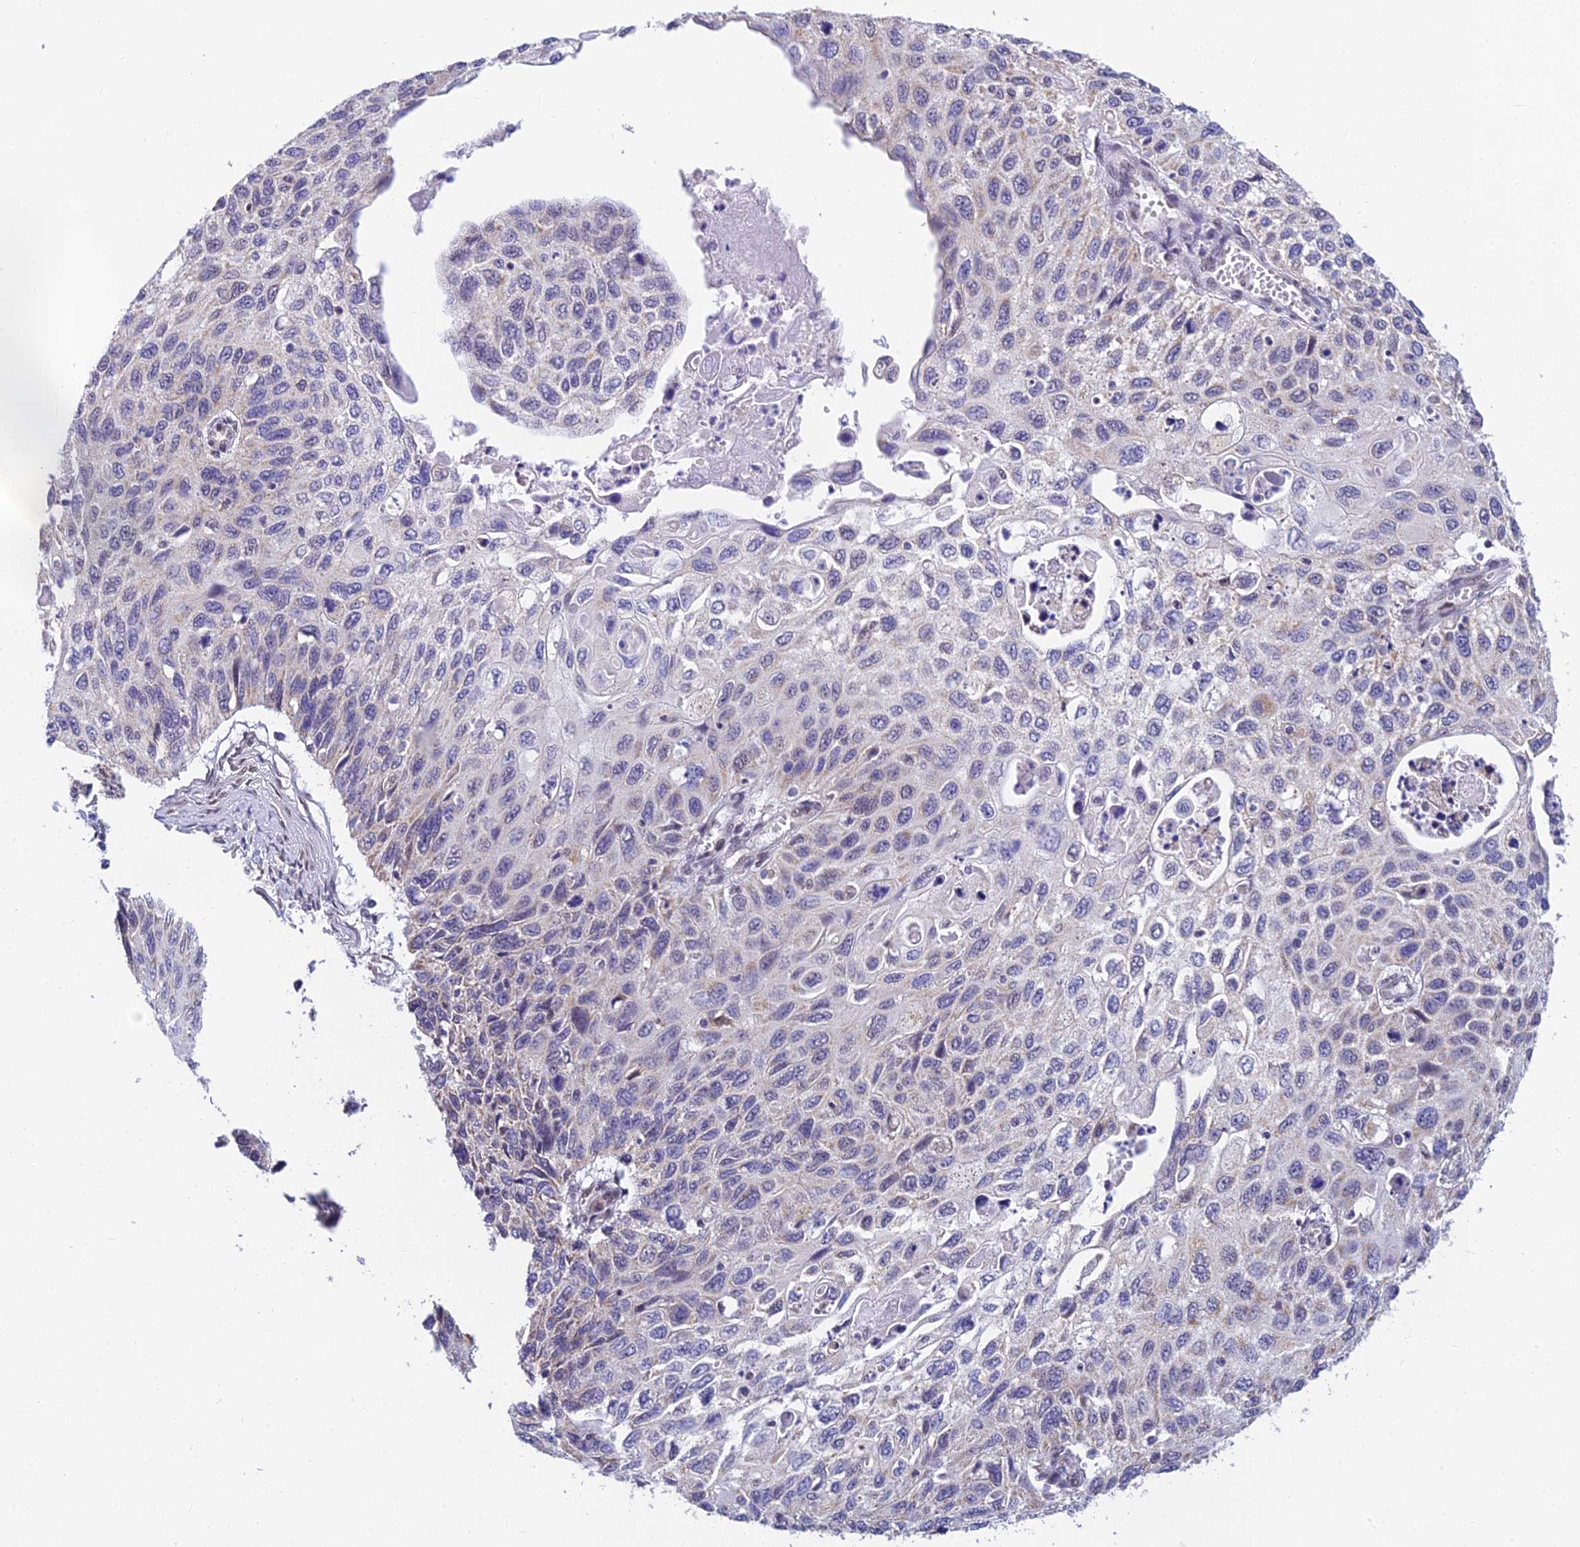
{"staining": {"intensity": "negative", "quantity": "none", "location": "none"}, "tissue": "cervical cancer", "cell_type": "Tumor cells", "image_type": "cancer", "snomed": [{"axis": "morphology", "description": "Squamous cell carcinoma, NOS"}, {"axis": "topography", "description": "Cervix"}], "caption": "IHC micrograph of cervical squamous cell carcinoma stained for a protein (brown), which shows no positivity in tumor cells. Brightfield microscopy of immunohistochemistry stained with DAB (3,3'-diaminobenzidine) (brown) and hematoxylin (blue), captured at high magnification.", "gene": "C2orf49", "patient": {"sex": "female", "age": 70}}